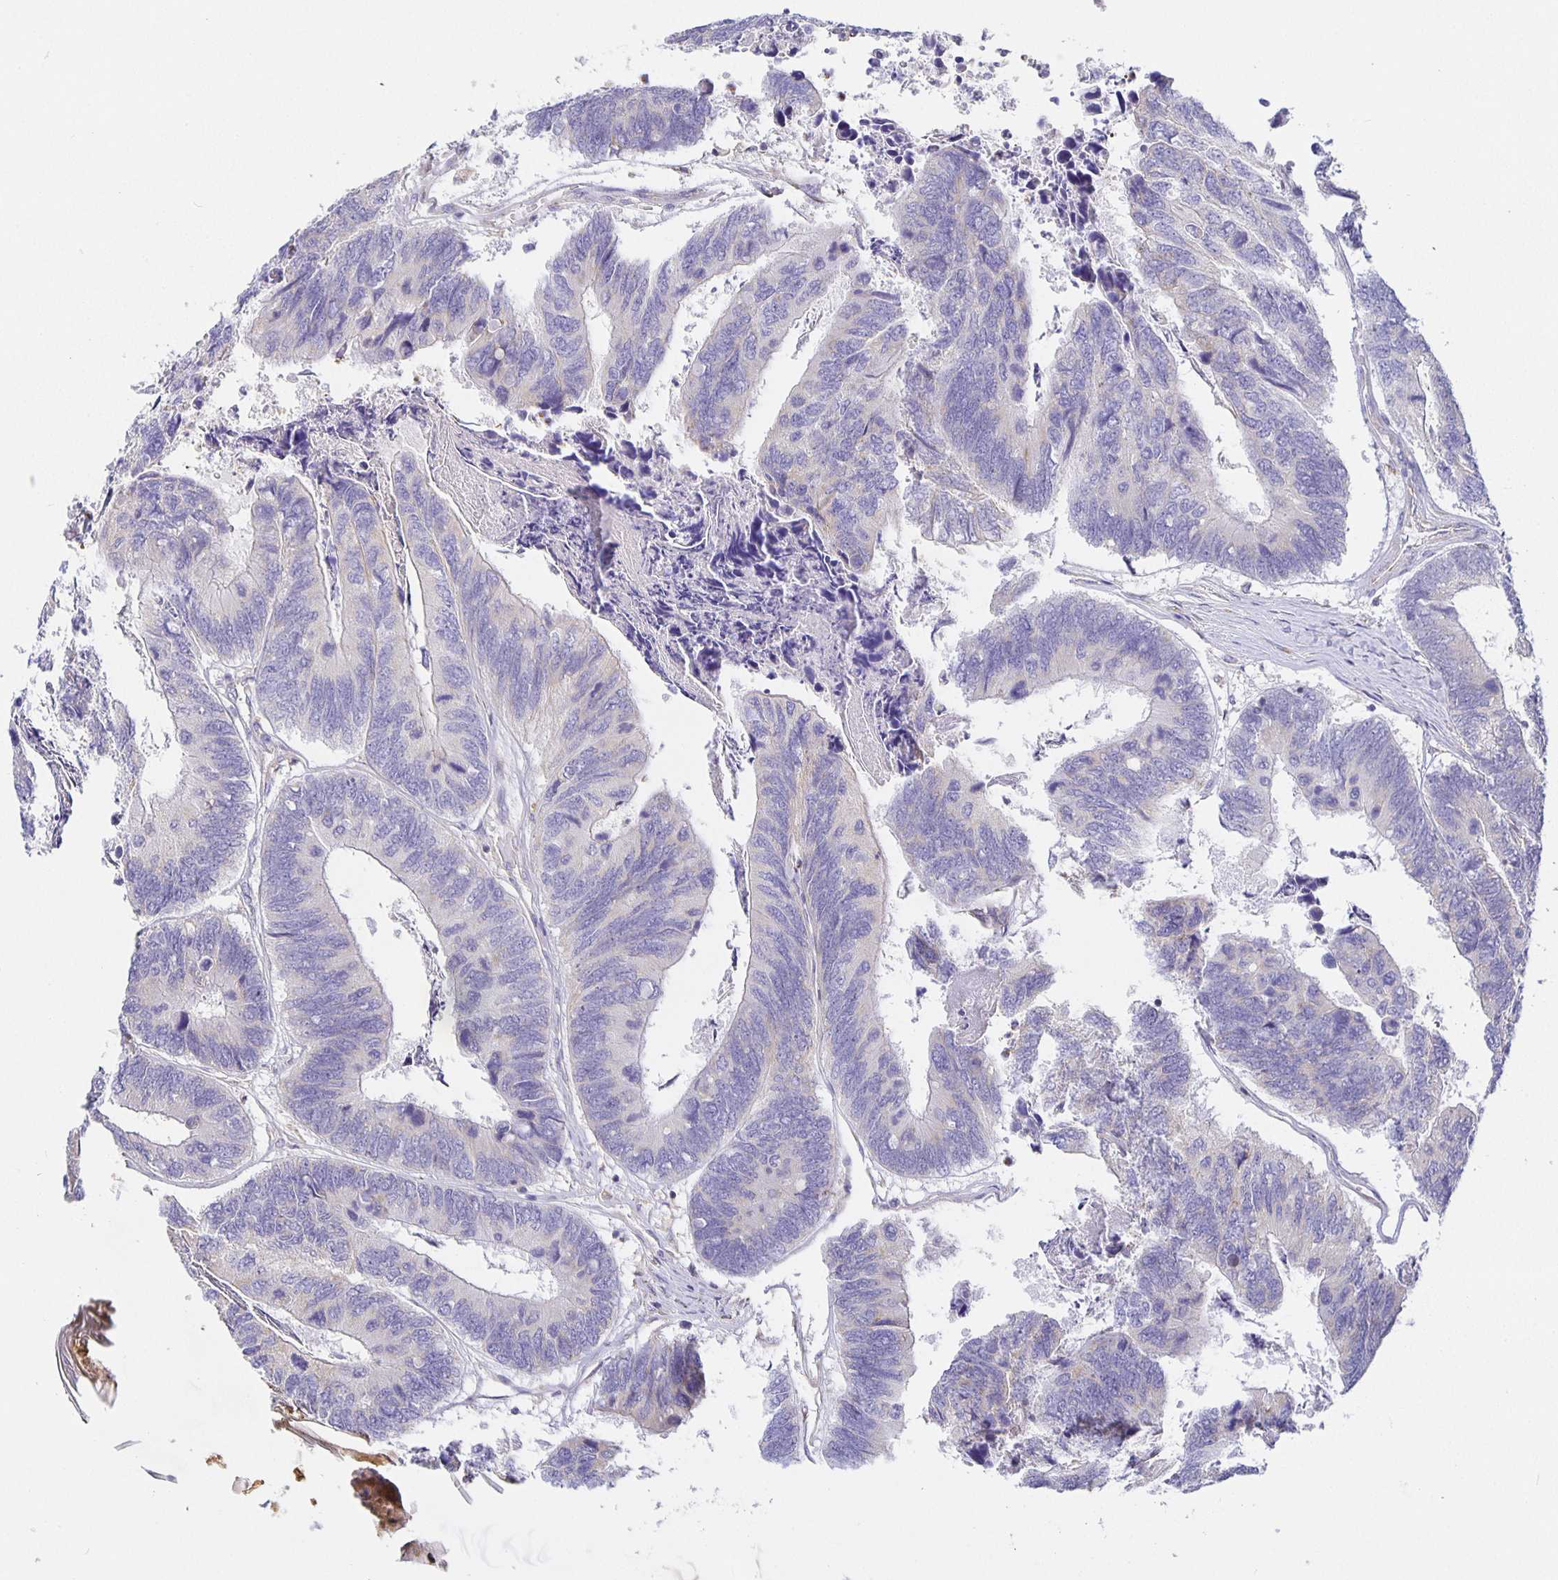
{"staining": {"intensity": "negative", "quantity": "none", "location": "none"}, "tissue": "colorectal cancer", "cell_type": "Tumor cells", "image_type": "cancer", "snomed": [{"axis": "morphology", "description": "Adenocarcinoma, NOS"}, {"axis": "topography", "description": "Colon"}], "caption": "IHC micrograph of human adenocarcinoma (colorectal) stained for a protein (brown), which exhibits no positivity in tumor cells. The staining was performed using DAB (3,3'-diaminobenzidine) to visualize the protein expression in brown, while the nuclei were stained in blue with hematoxylin (Magnification: 20x).", "gene": "FLRT3", "patient": {"sex": "female", "age": 67}}